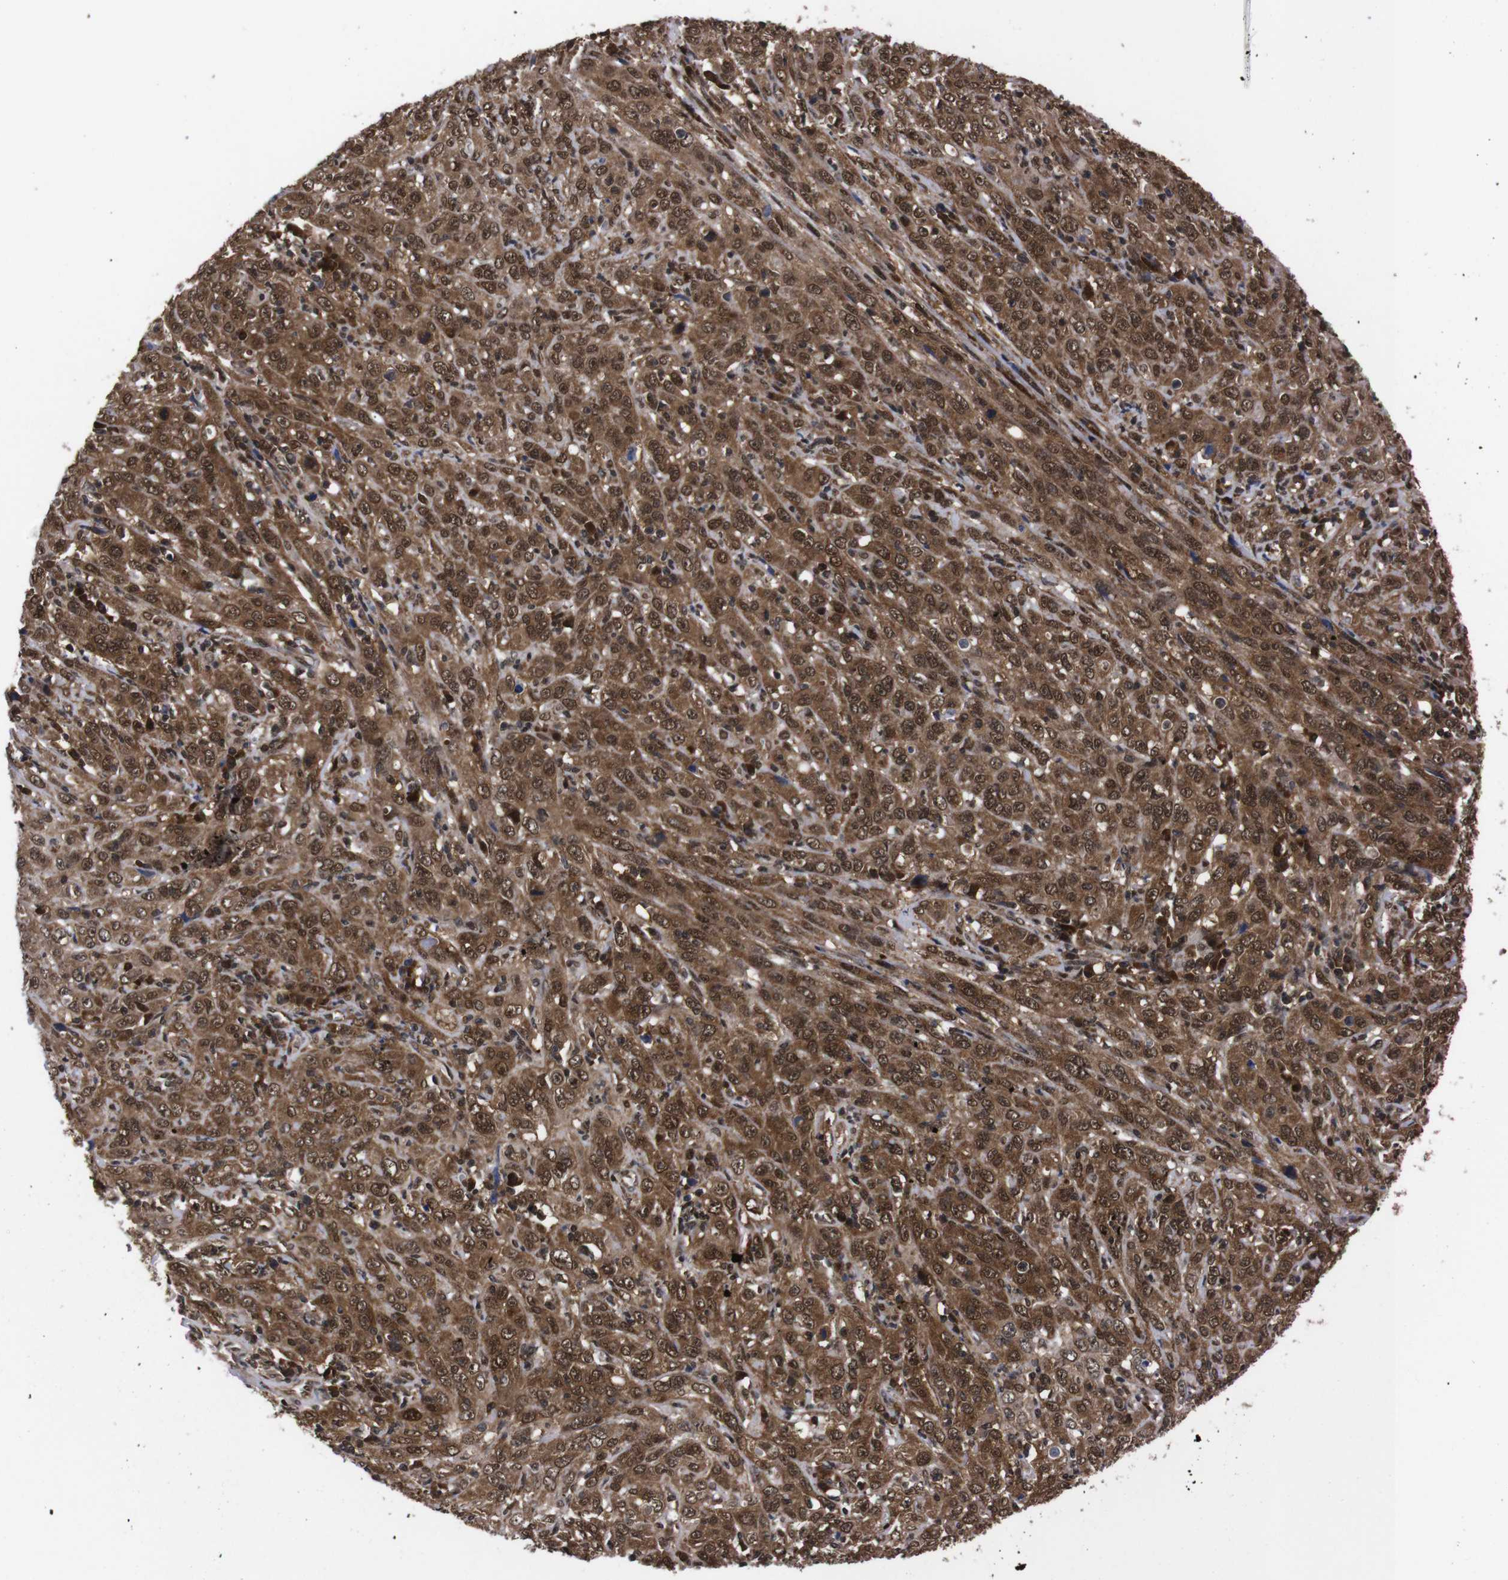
{"staining": {"intensity": "moderate", "quantity": ">75%", "location": "cytoplasmic/membranous,nuclear"}, "tissue": "cervical cancer", "cell_type": "Tumor cells", "image_type": "cancer", "snomed": [{"axis": "morphology", "description": "Squamous cell carcinoma, NOS"}, {"axis": "topography", "description": "Cervix"}], "caption": "Immunohistochemistry of human squamous cell carcinoma (cervical) displays medium levels of moderate cytoplasmic/membranous and nuclear positivity in about >75% of tumor cells.", "gene": "UBQLN2", "patient": {"sex": "female", "age": 46}}